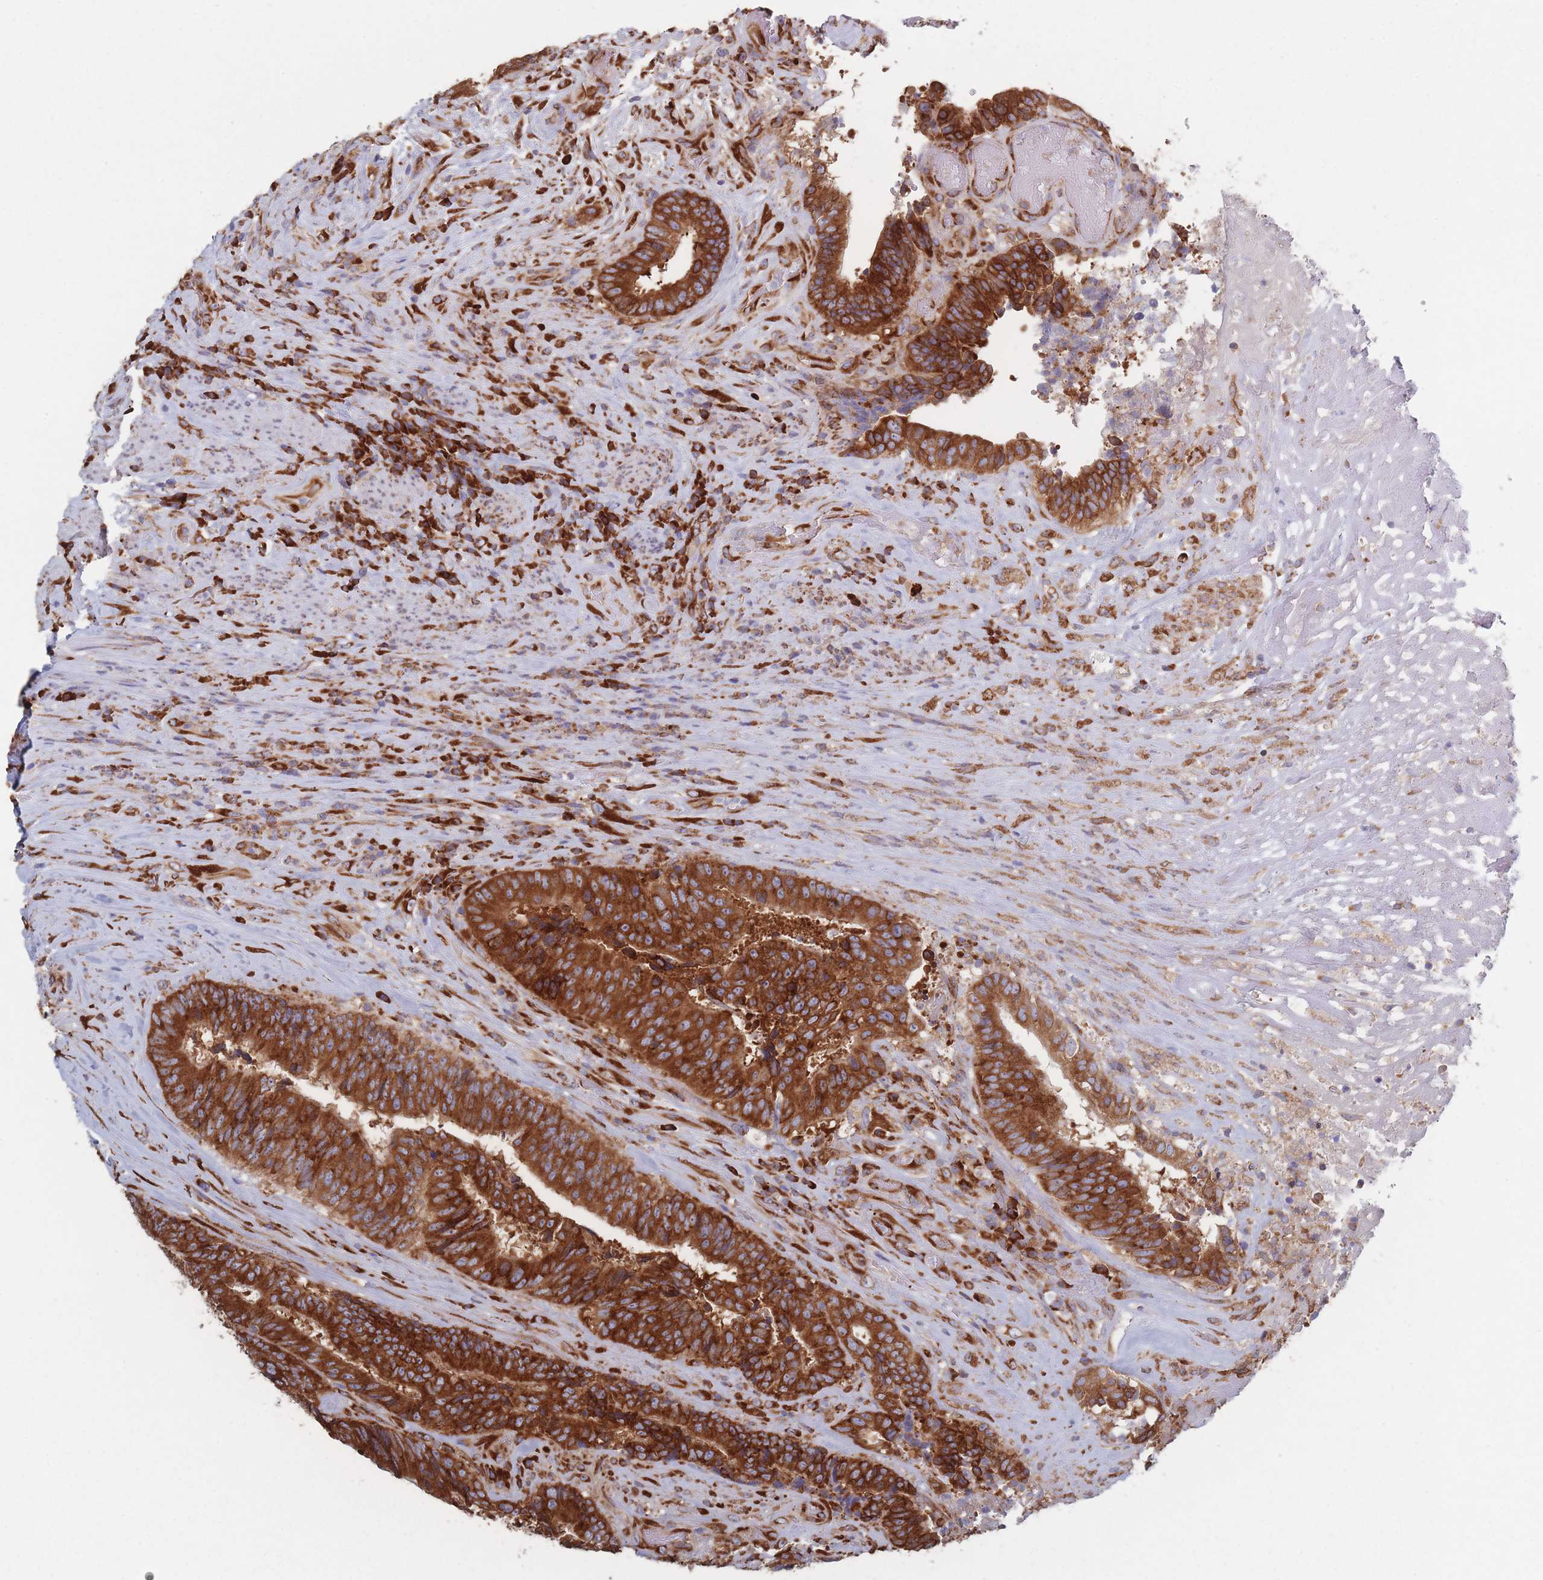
{"staining": {"intensity": "strong", "quantity": ">75%", "location": "cytoplasmic/membranous"}, "tissue": "colorectal cancer", "cell_type": "Tumor cells", "image_type": "cancer", "snomed": [{"axis": "morphology", "description": "Adenocarcinoma, NOS"}, {"axis": "topography", "description": "Rectum"}], "caption": "Brown immunohistochemical staining in human colorectal adenocarcinoma displays strong cytoplasmic/membranous staining in about >75% of tumor cells.", "gene": "EEF1B2", "patient": {"sex": "male", "age": 72}}